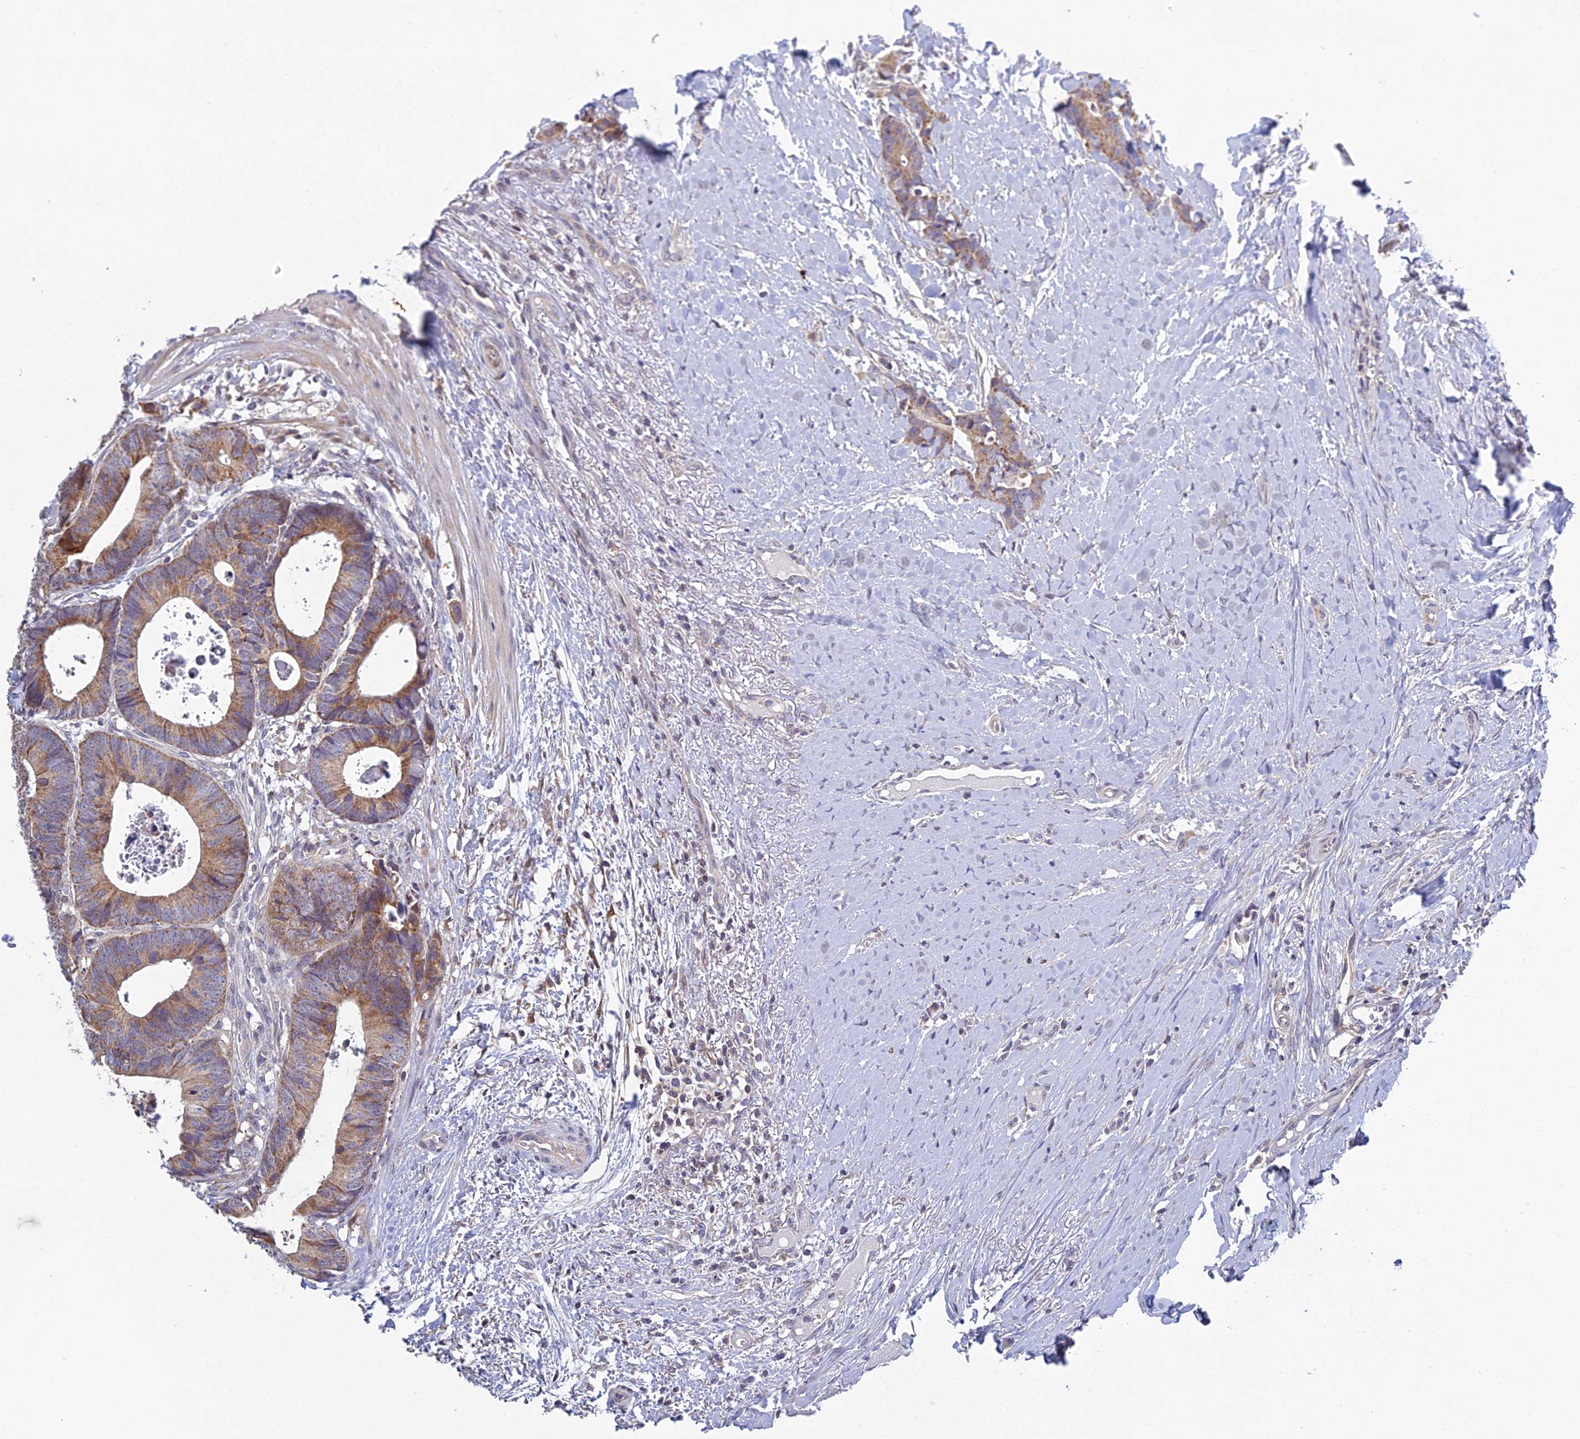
{"staining": {"intensity": "moderate", "quantity": ">75%", "location": "cytoplasmic/membranous"}, "tissue": "colorectal cancer", "cell_type": "Tumor cells", "image_type": "cancer", "snomed": [{"axis": "morphology", "description": "Adenocarcinoma, NOS"}, {"axis": "topography", "description": "Colon"}], "caption": "Immunohistochemical staining of human colorectal cancer (adenocarcinoma) displays moderate cytoplasmic/membranous protein positivity in approximately >75% of tumor cells.", "gene": "ELOA2", "patient": {"sex": "female", "age": 57}}